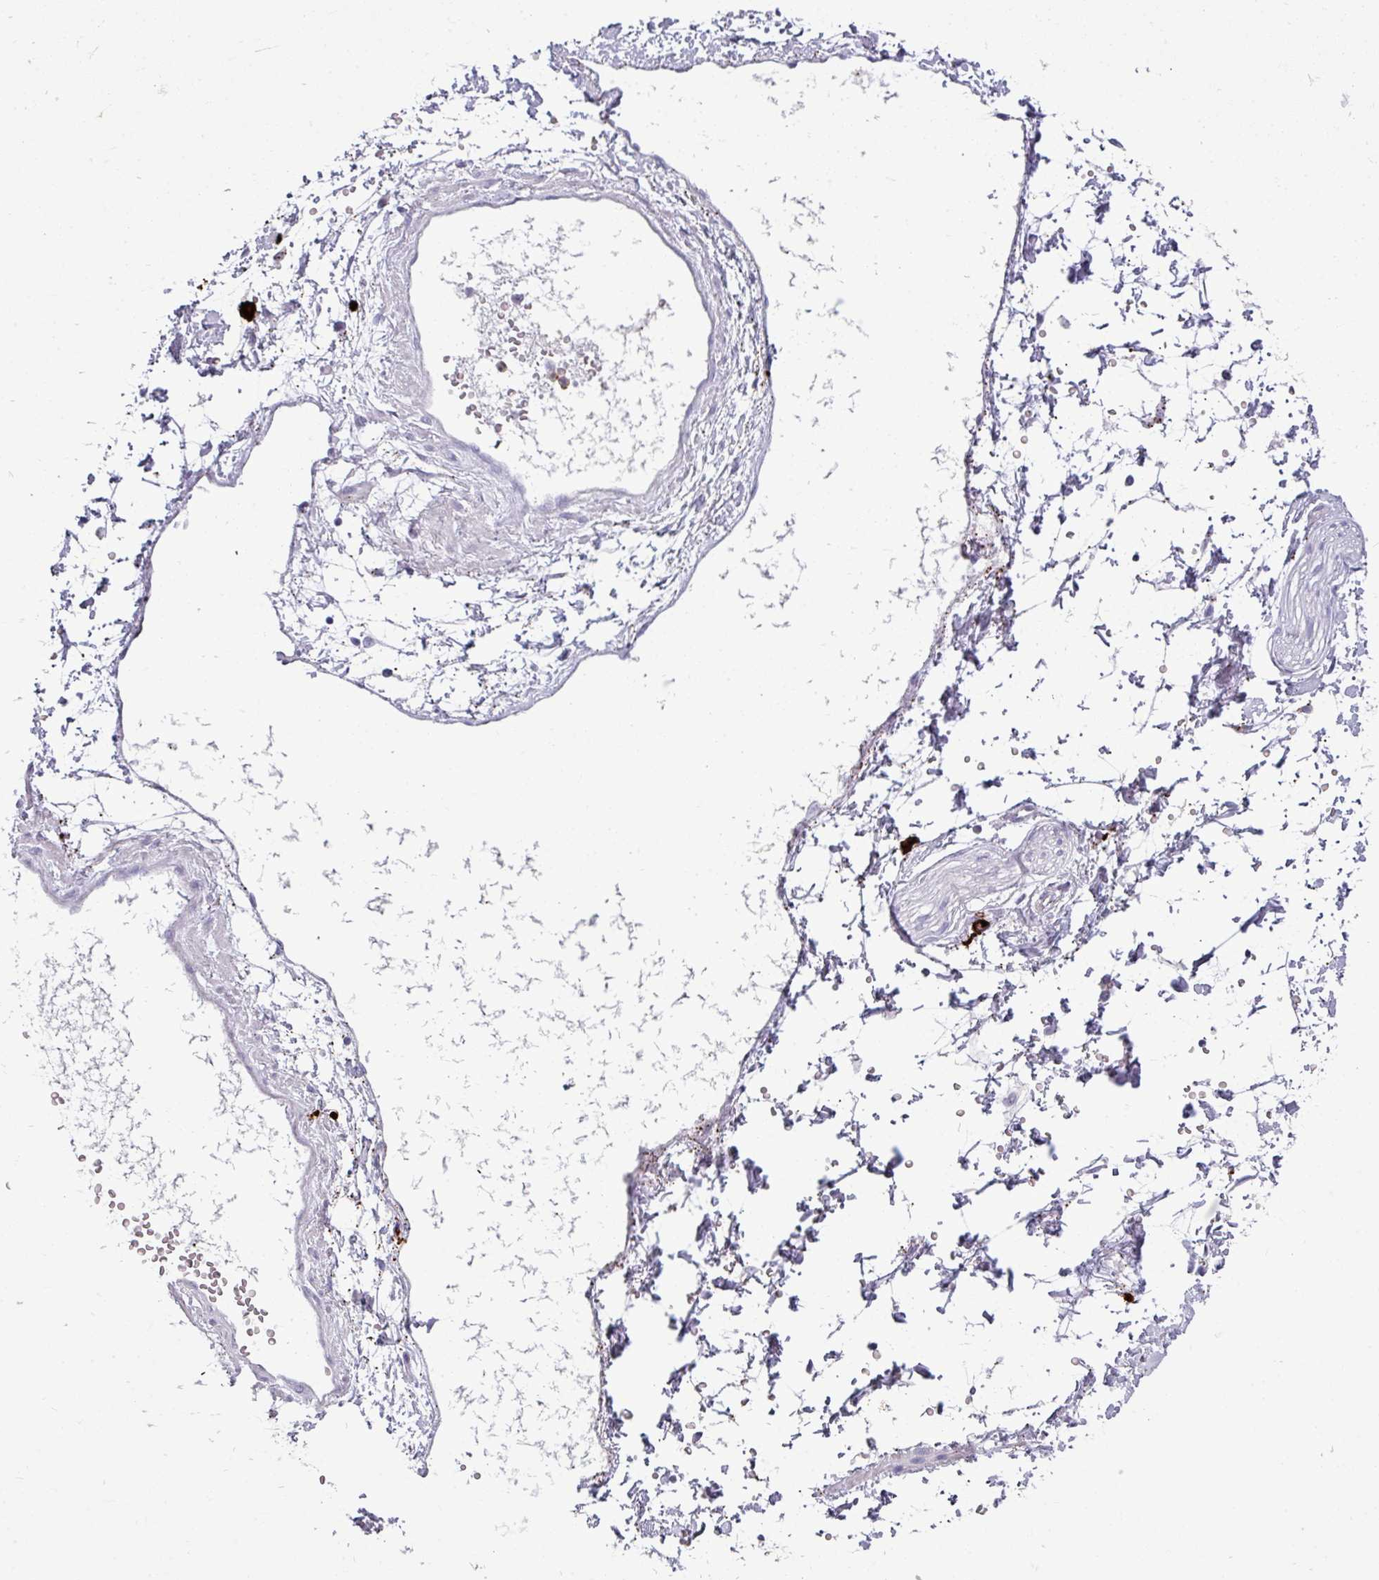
{"staining": {"intensity": "negative", "quantity": "none", "location": "none"}, "tissue": "adipose tissue", "cell_type": "Adipocytes", "image_type": "normal", "snomed": [{"axis": "morphology", "description": "Normal tissue, NOS"}, {"axis": "topography", "description": "Prostate"}, {"axis": "topography", "description": "Peripheral nerve tissue"}], "caption": "This is an immunohistochemistry (IHC) image of benign human adipose tissue. There is no staining in adipocytes.", "gene": "TRIM39", "patient": {"sex": "male", "age": 55}}